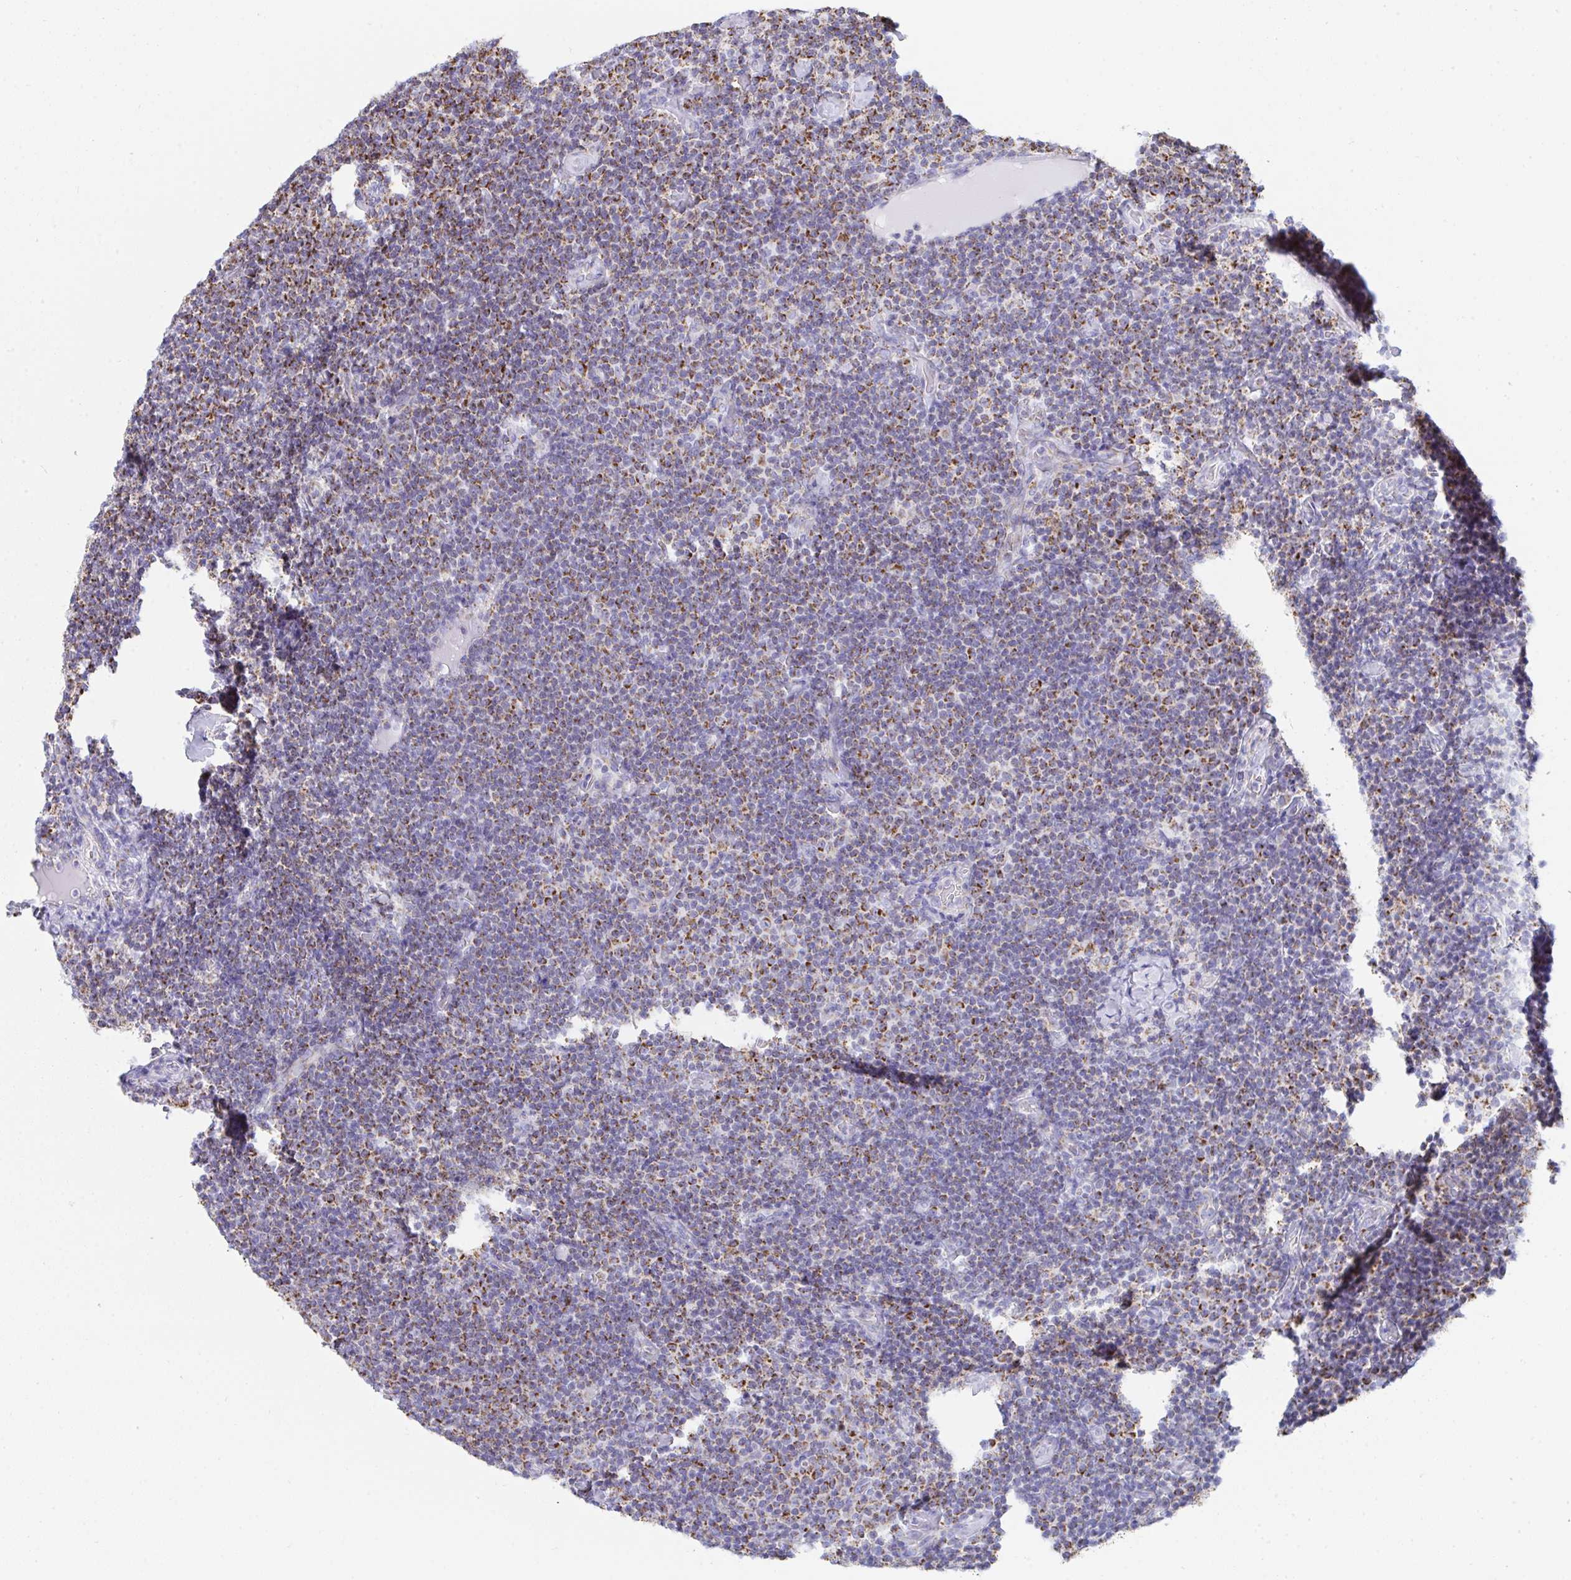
{"staining": {"intensity": "strong", "quantity": "25%-75%", "location": "cytoplasmic/membranous"}, "tissue": "lymphoma", "cell_type": "Tumor cells", "image_type": "cancer", "snomed": [{"axis": "morphology", "description": "Malignant lymphoma, non-Hodgkin's type, Low grade"}, {"axis": "topography", "description": "Lymph node"}], "caption": "Low-grade malignant lymphoma, non-Hodgkin's type tissue shows strong cytoplasmic/membranous positivity in approximately 25%-75% of tumor cells, visualized by immunohistochemistry.", "gene": "AIFM1", "patient": {"sex": "male", "age": 81}}